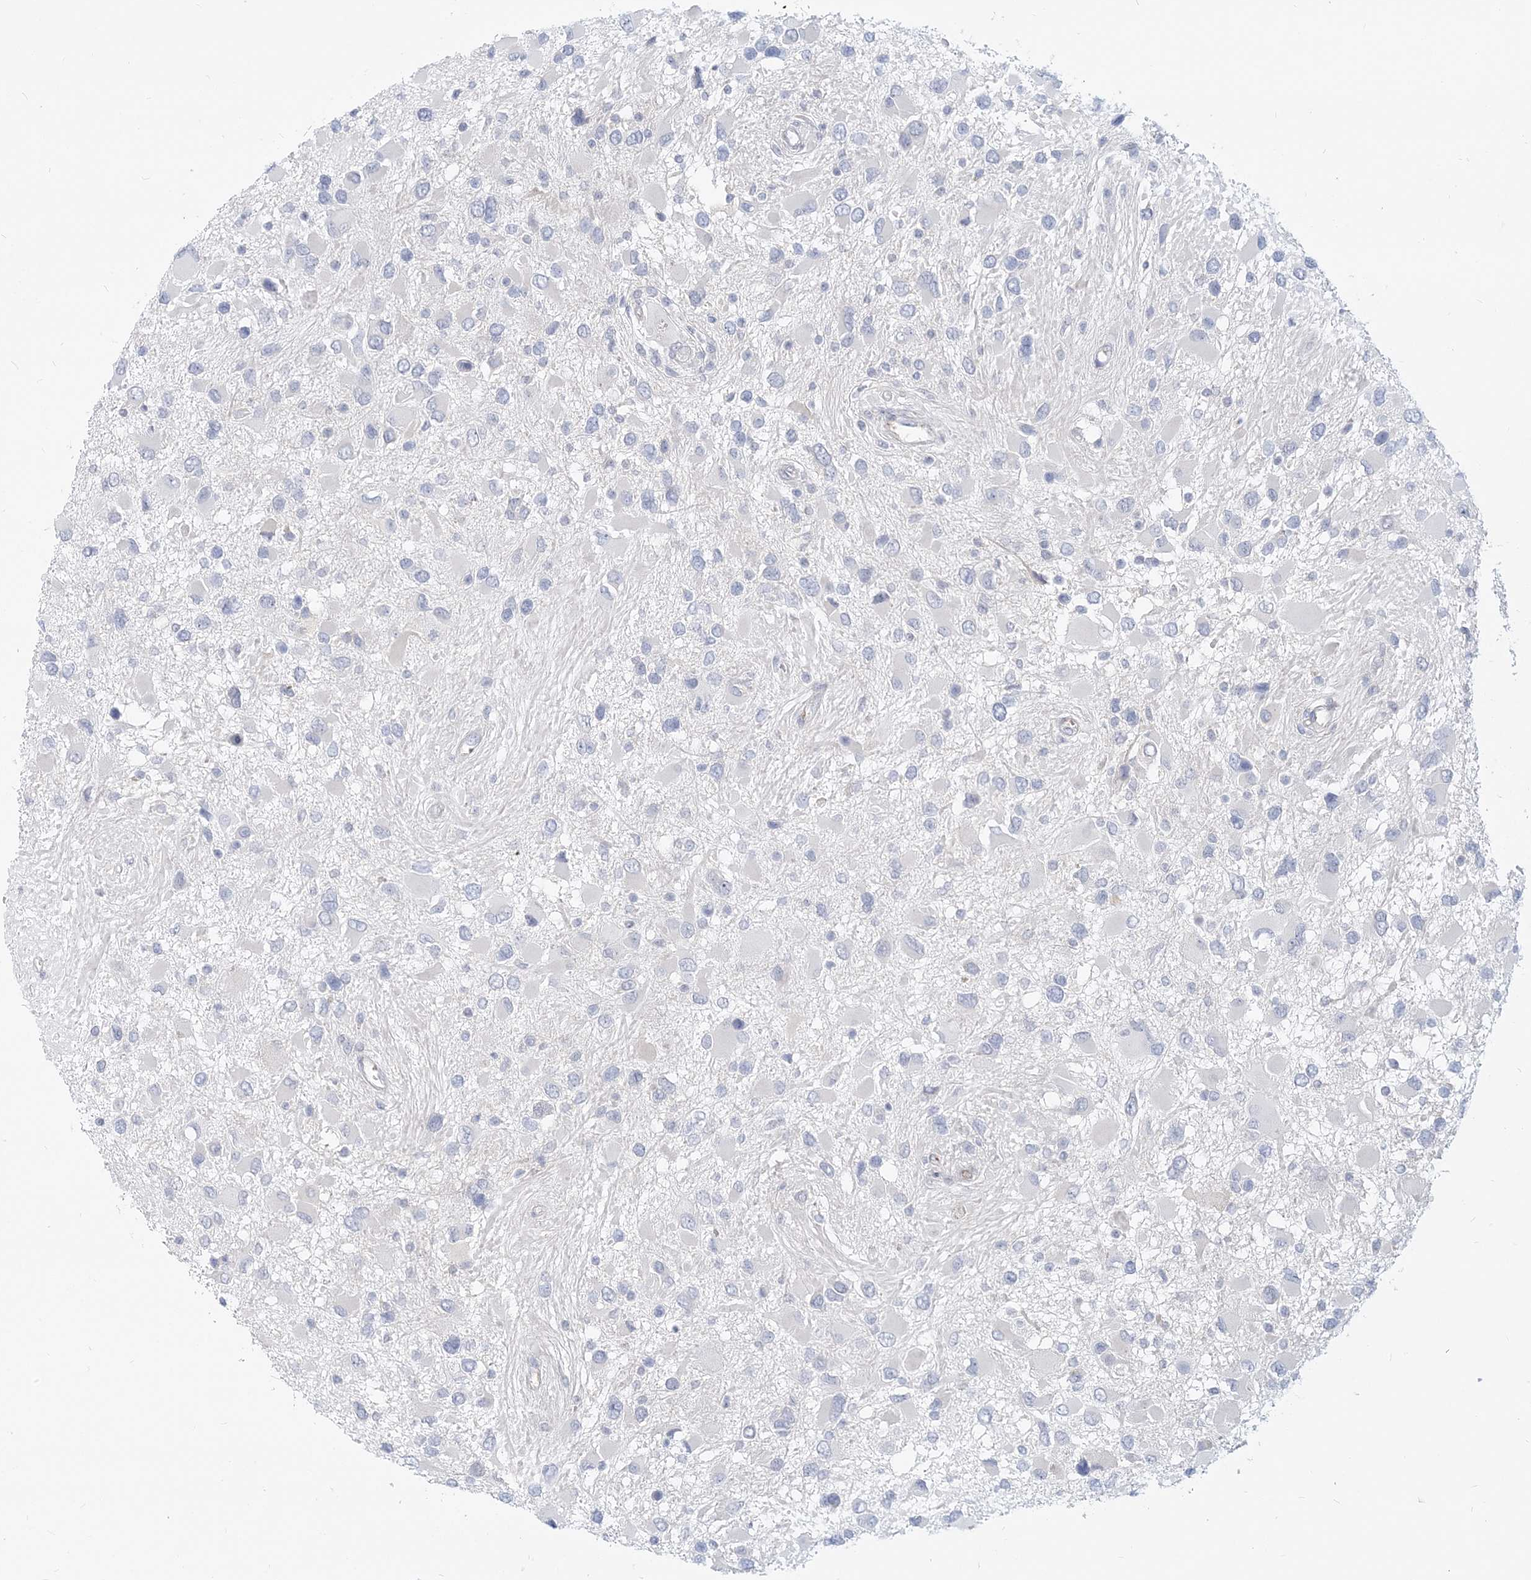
{"staining": {"intensity": "negative", "quantity": "none", "location": "none"}, "tissue": "glioma", "cell_type": "Tumor cells", "image_type": "cancer", "snomed": [{"axis": "morphology", "description": "Glioma, malignant, High grade"}, {"axis": "topography", "description": "Brain"}], "caption": "Protein analysis of high-grade glioma (malignant) reveals no significant staining in tumor cells.", "gene": "GMPPA", "patient": {"sex": "male", "age": 53}}